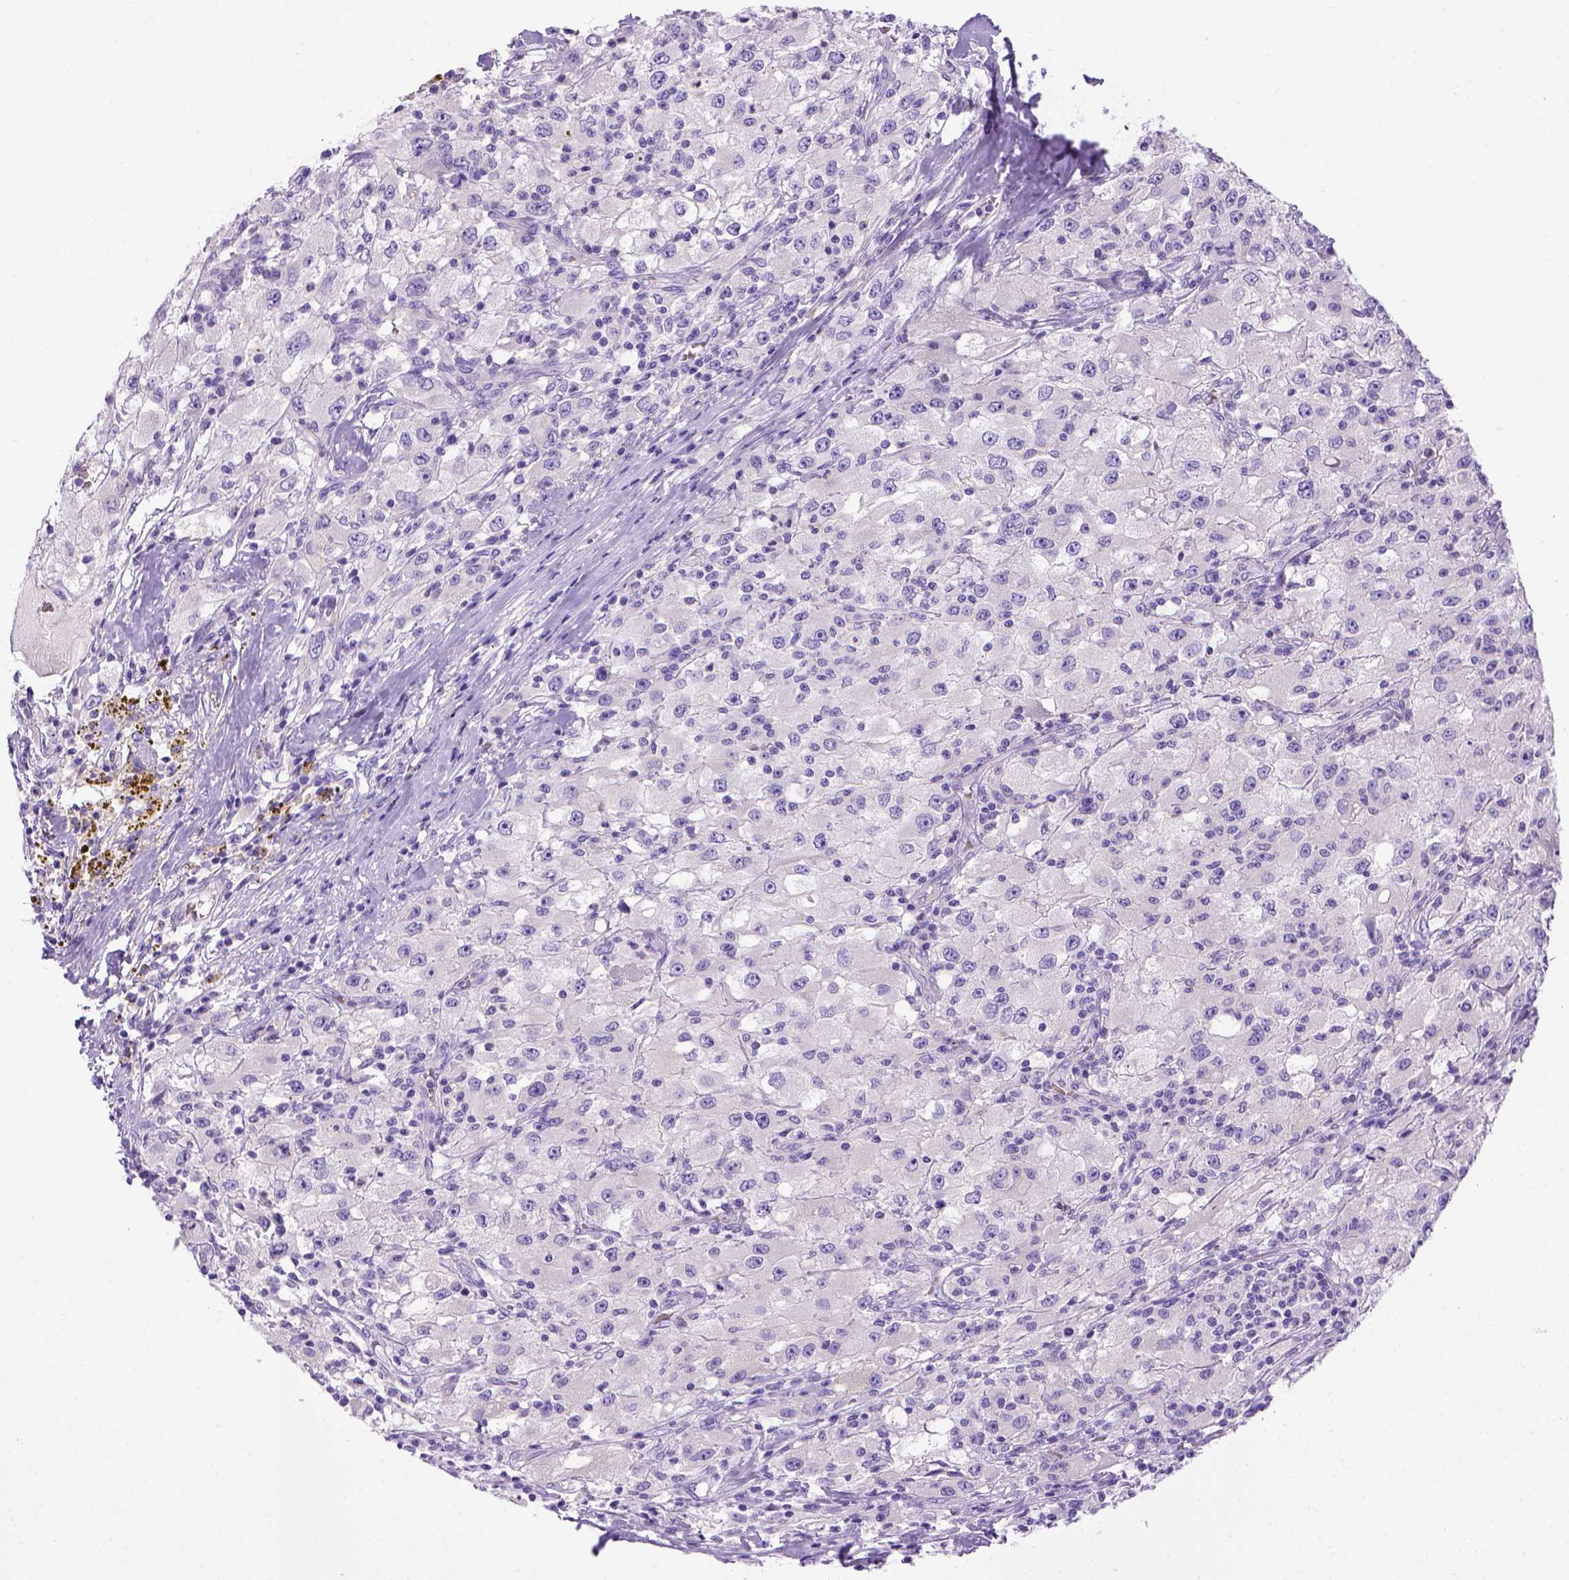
{"staining": {"intensity": "negative", "quantity": "none", "location": "none"}, "tissue": "renal cancer", "cell_type": "Tumor cells", "image_type": "cancer", "snomed": [{"axis": "morphology", "description": "Adenocarcinoma, NOS"}, {"axis": "topography", "description": "Kidney"}], "caption": "Renal adenocarcinoma was stained to show a protein in brown. There is no significant positivity in tumor cells.", "gene": "BAAT", "patient": {"sex": "female", "age": 67}}